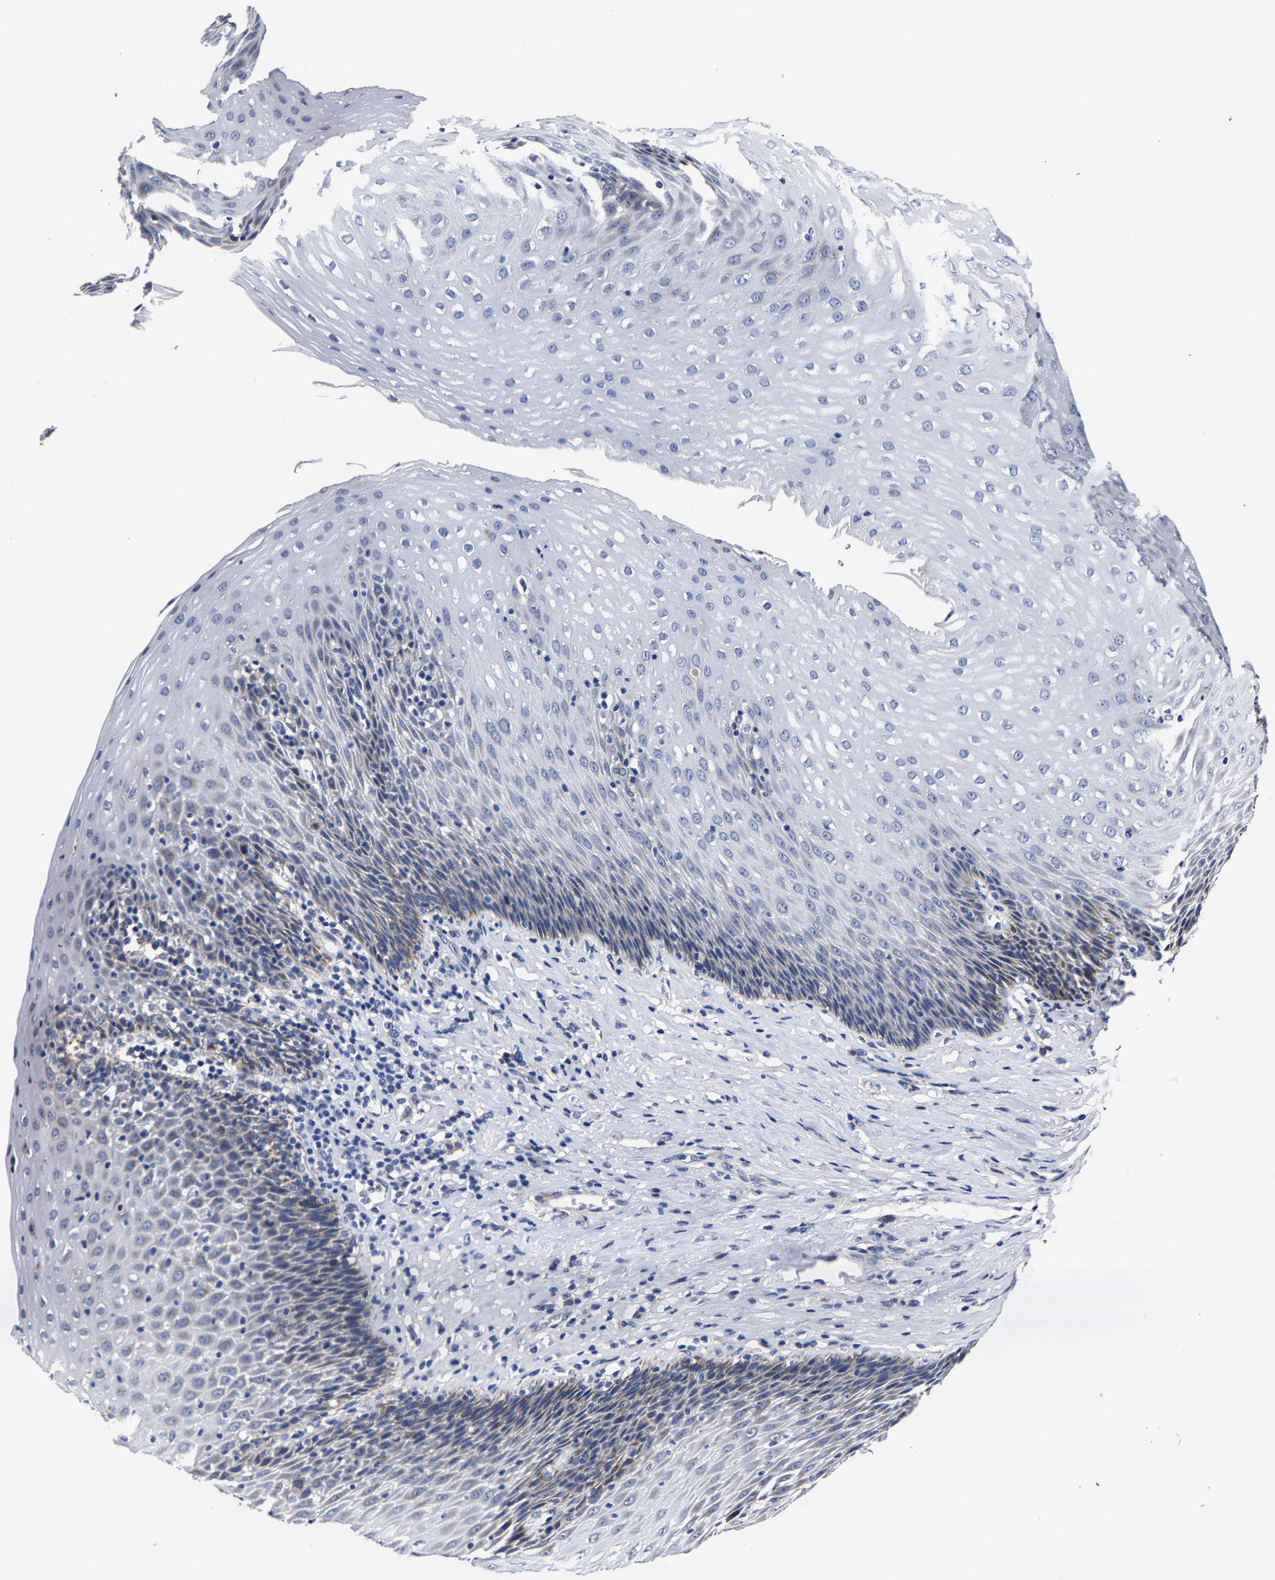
{"staining": {"intensity": "weak", "quantity": "<25%", "location": "cytoplasmic/membranous"}, "tissue": "esophagus", "cell_type": "Squamous epithelial cells", "image_type": "normal", "snomed": [{"axis": "morphology", "description": "Normal tissue, NOS"}, {"axis": "topography", "description": "Esophagus"}], "caption": "This is a micrograph of IHC staining of normal esophagus, which shows no staining in squamous epithelial cells.", "gene": "AASS", "patient": {"sex": "female", "age": 61}}